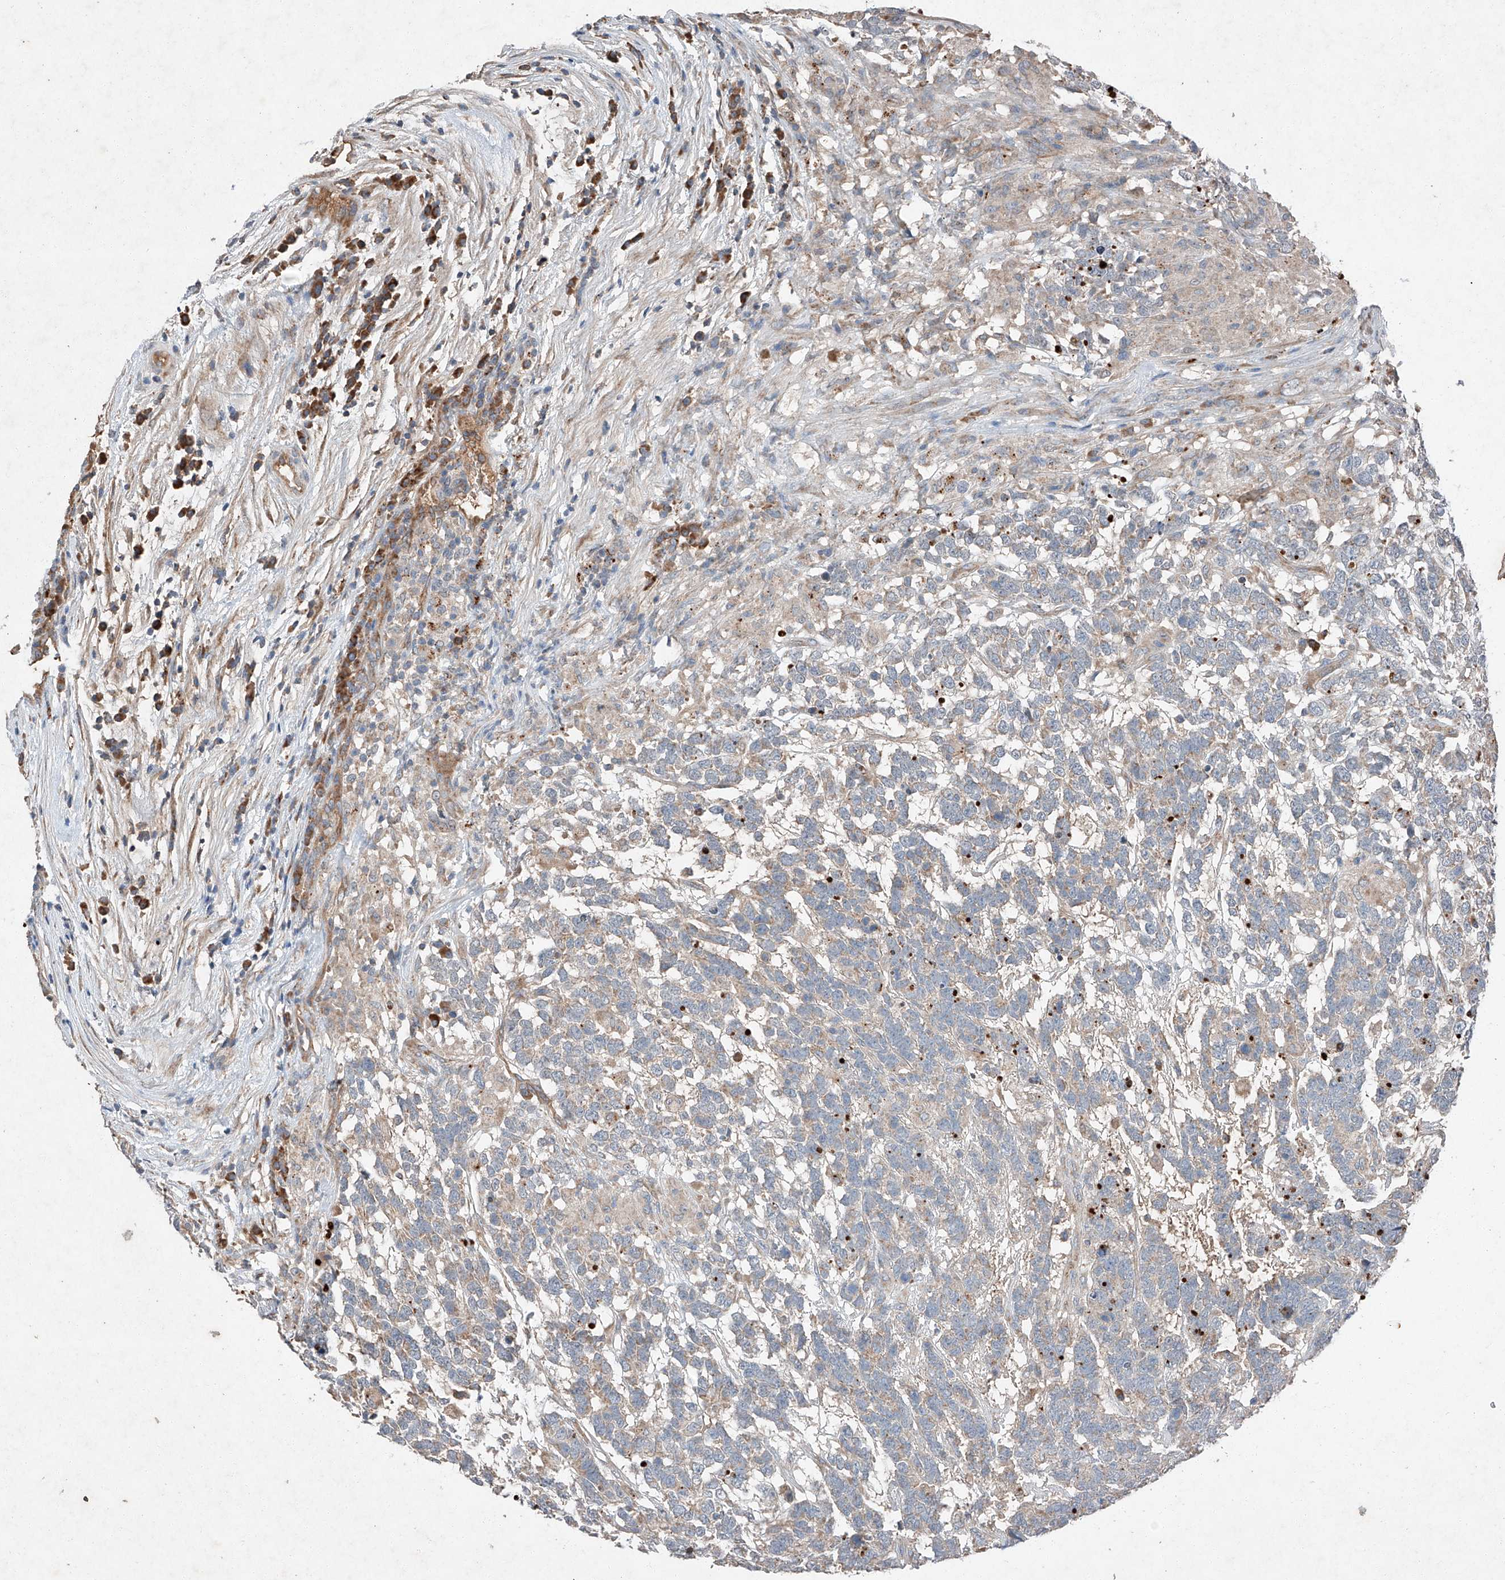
{"staining": {"intensity": "weak", "quantity": "<25%", "location": "cytoplasmic/membranous"}, "tissue": "testis cancer", "cell_type": "Tumor cells", "image_type": "cancer", "snomed": [{"axis": "morphology", "description": "Carcinoma, Embryonal, NOS"}, {"axis": "topography", "description": "Testis"}], "caption": "High power microscopy photomicrograph of an IHC micrograph of testis cancer, revealing no significant staining in tumor cells. (IHC, brightfield microscopy, high magnification).", "gene": "RUSC1", "patient": {"sex": "male", "age": 26}}